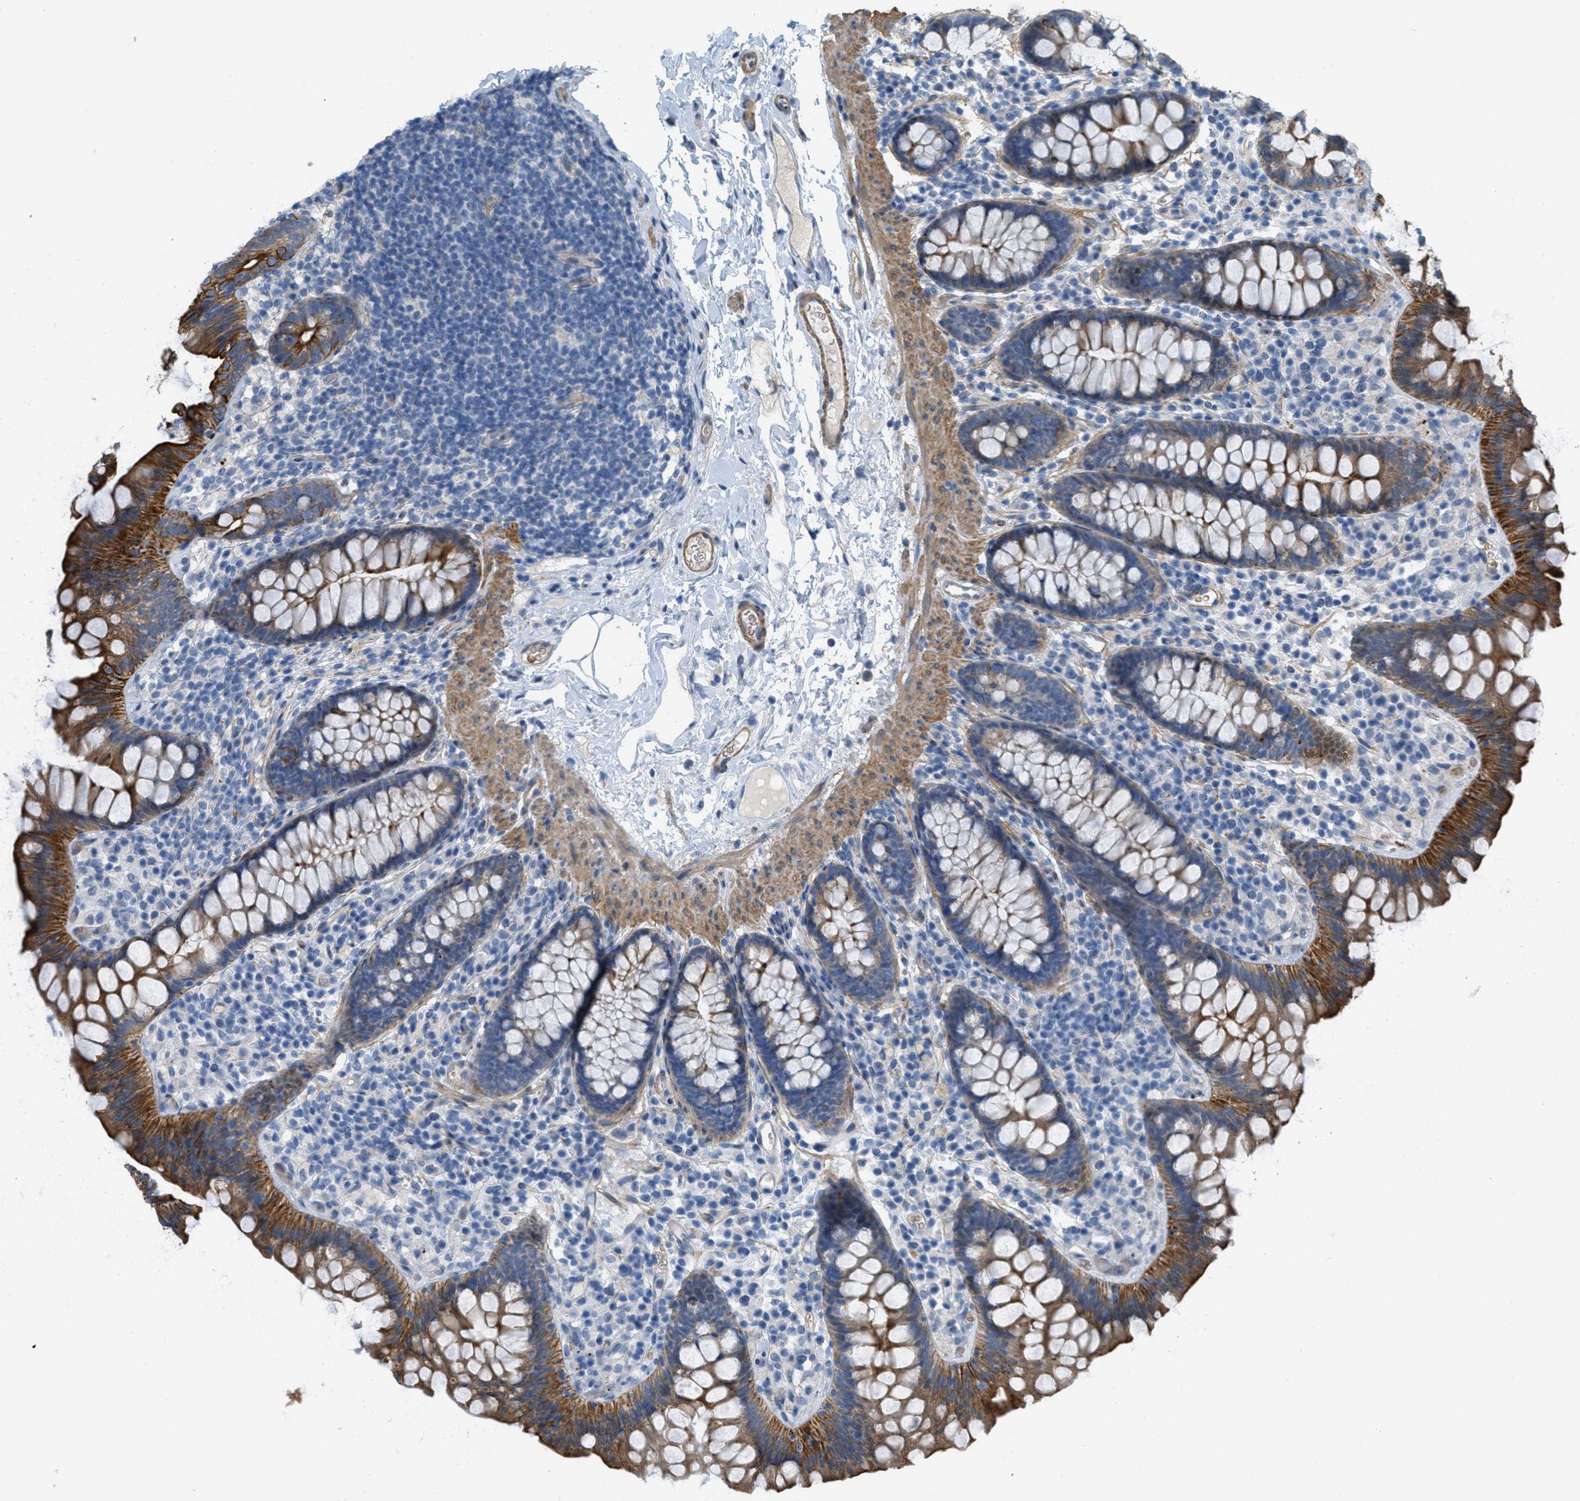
{"staining": {"intensity": "moderate", "quantity": ">75%", "location": "cytoplasmic/membranous"}, "tissue": "colon", "cell_type": "Endothelial cells", "image_type": "normal", "snomed": [{"axis": "morphology", "description": "Normal tissue, NOS"}, {"axis": "topography", "description": "Colon"}], "caption": "A histopathology image of human colon stained for a protein exhibits moderate cytoplasmic/membranous brown staining in endothelial cells. Ihc stains the protein of interest in brown and the nuclei are stained blue.", "gene": "MRS2", "patient": {"sex": "female", "age": 80}}